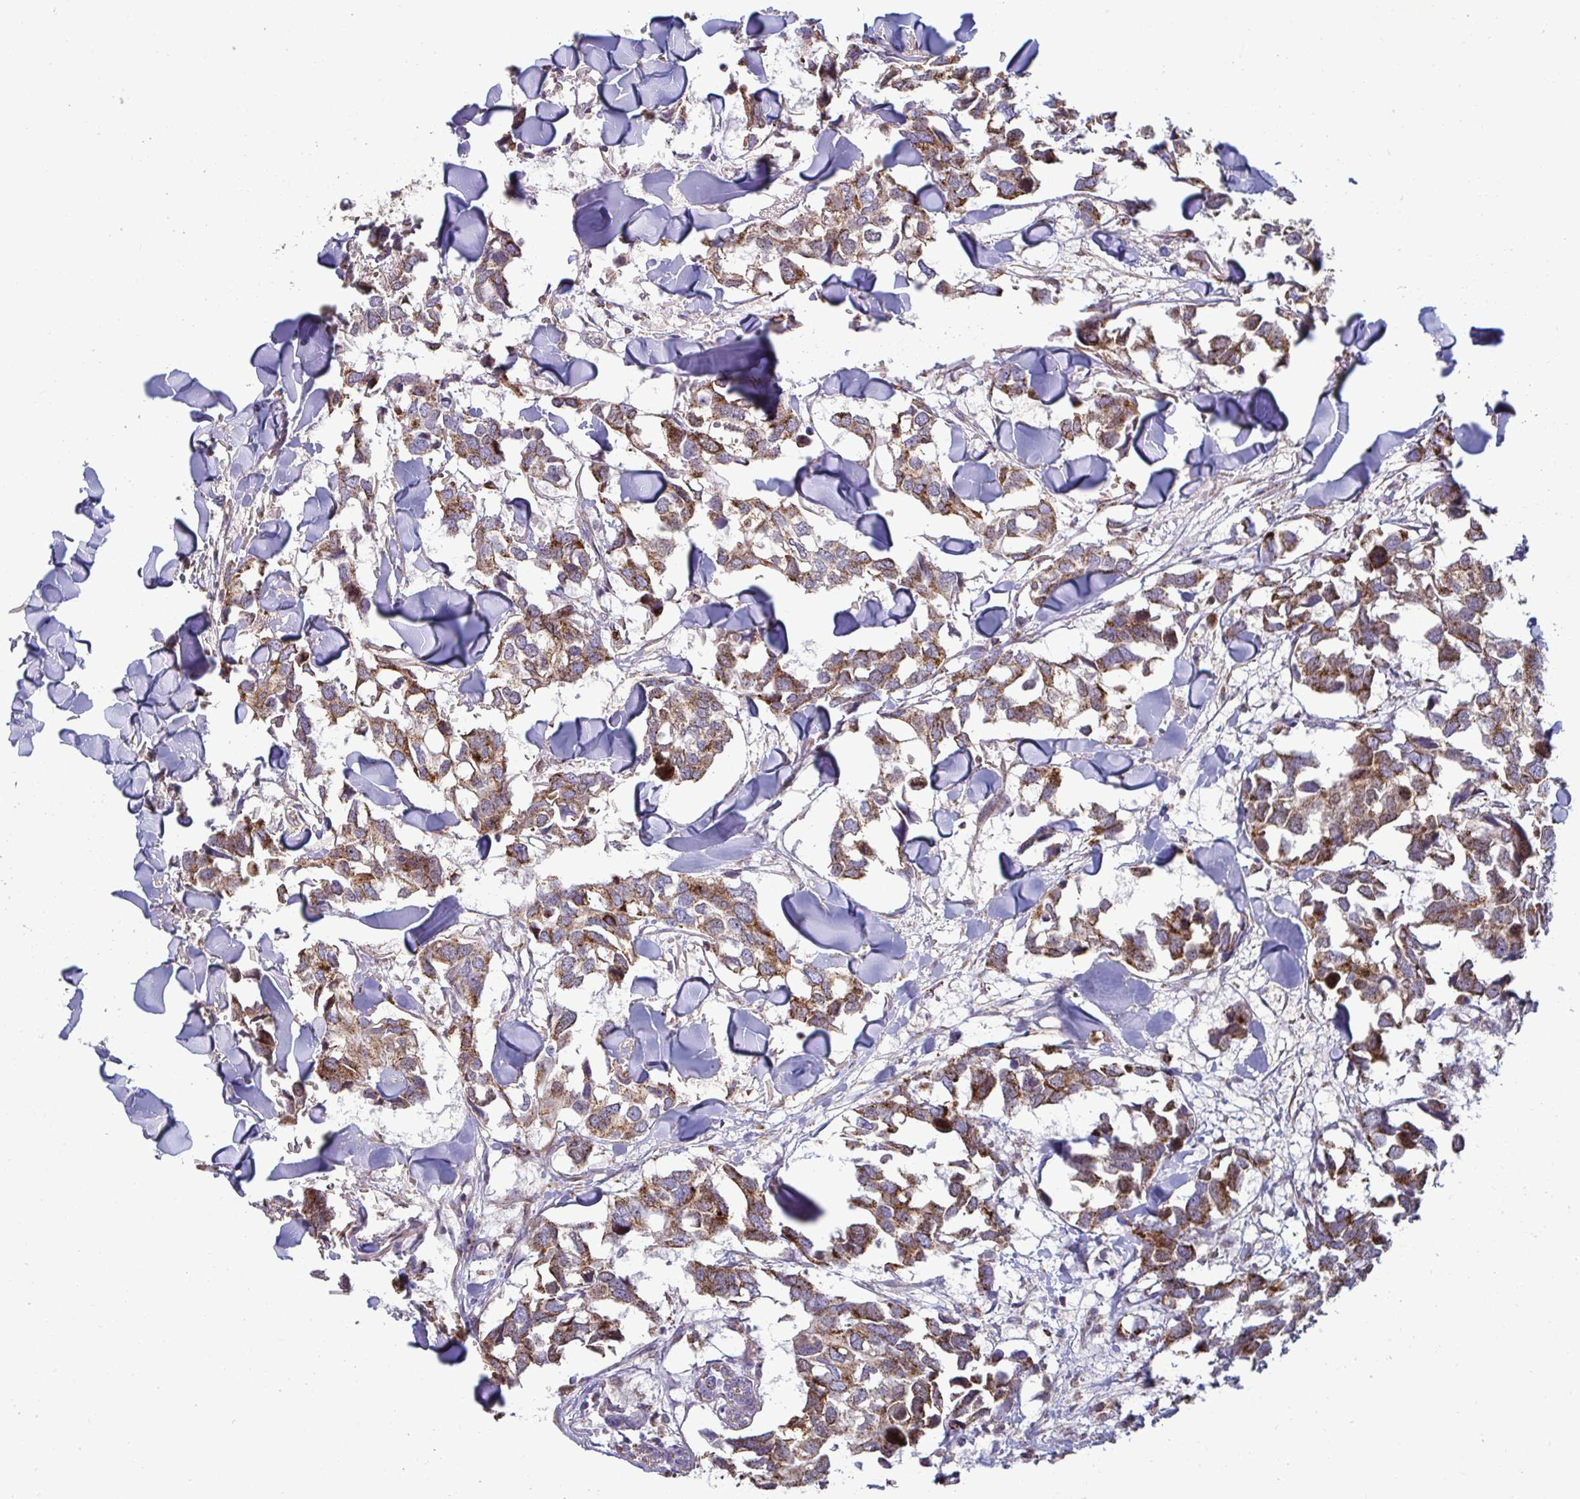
{"staining": {"intensity": "moderate", "quantity": ">75%", "location": "cytoplasmic/membranous"}, "tissue": "breast cancer", "cell_type": "Tumor cells", "image_type": "cancer", "snomed": [{"axis": "morphology", "description": "Duct carcinoma"}, {"axis": "topography", "description": "Breast"}], "caption": "Immunohistochemical staining of intraductal carcinoma (breast) reveals medium levels of moderate cytoplasmic/membranous expression in approximately >75% of tumor cells.", "gene": "SPRY1", "patient": {"sex": "female", "age": 83}}